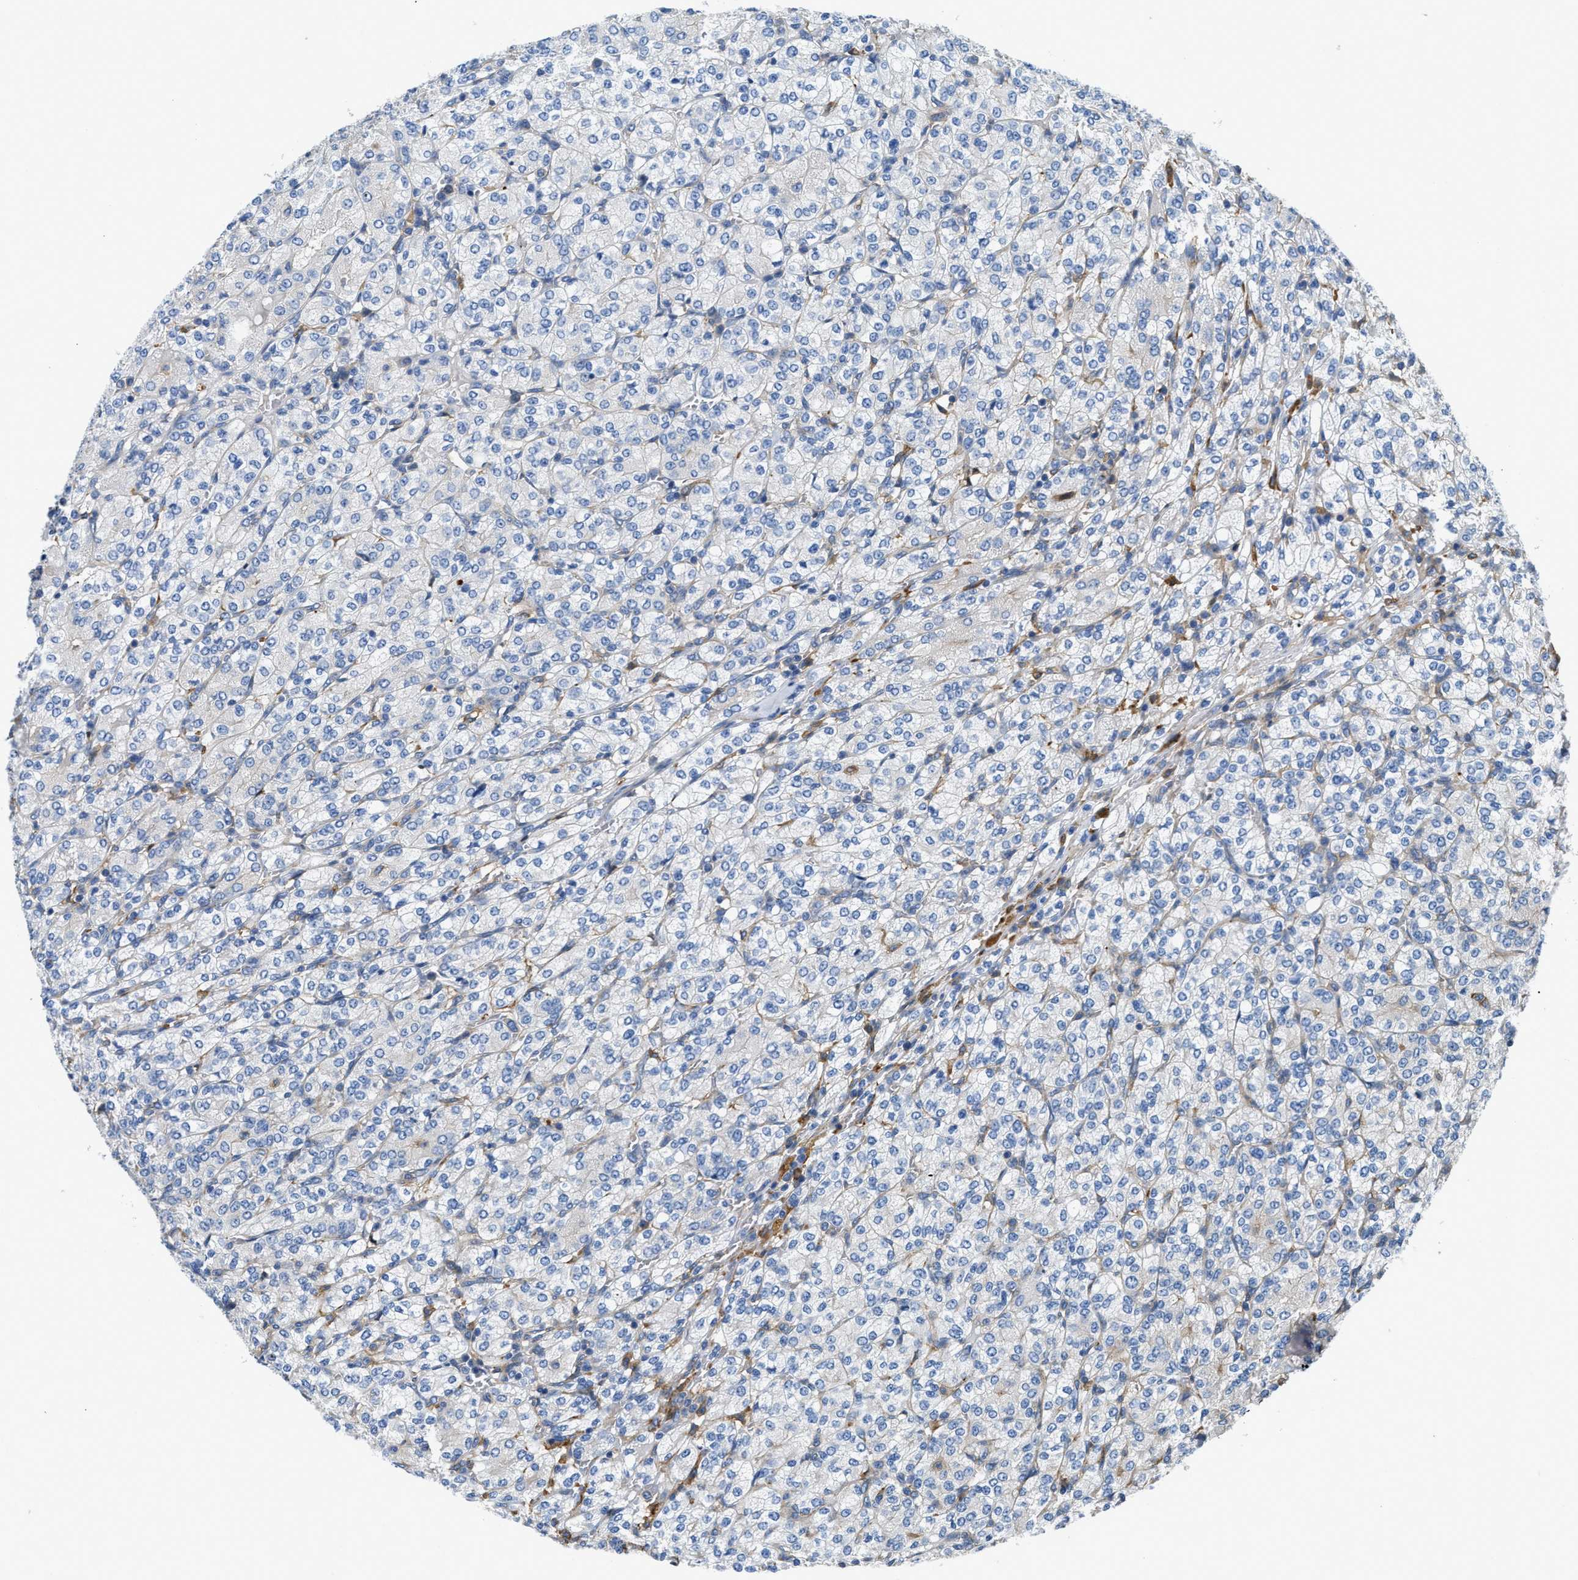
{"staining": {"intensity": "weak", "quantity": "<25%", "location": "cytoplasmic/membranous"}, "tissue": "renal cancer", "cell_type": "Tumor cells", "image_type": "cancer", "snomed": [{"axis": "morphology", "description": "Adenocarcinoma, NOS"}, {"axis": "topography", "description": "Kidney"}], "caption": "Tumor cells show no significant protein staining in adenocarcinoma (renal). The staining was performed using DAB to visualize the protein expression in brown, while the nuclei were stained in blue with hematoxylin (Magnification: 20x).", "gene": "NSUN7", "patient": {"sex": "male", "age": 77}}